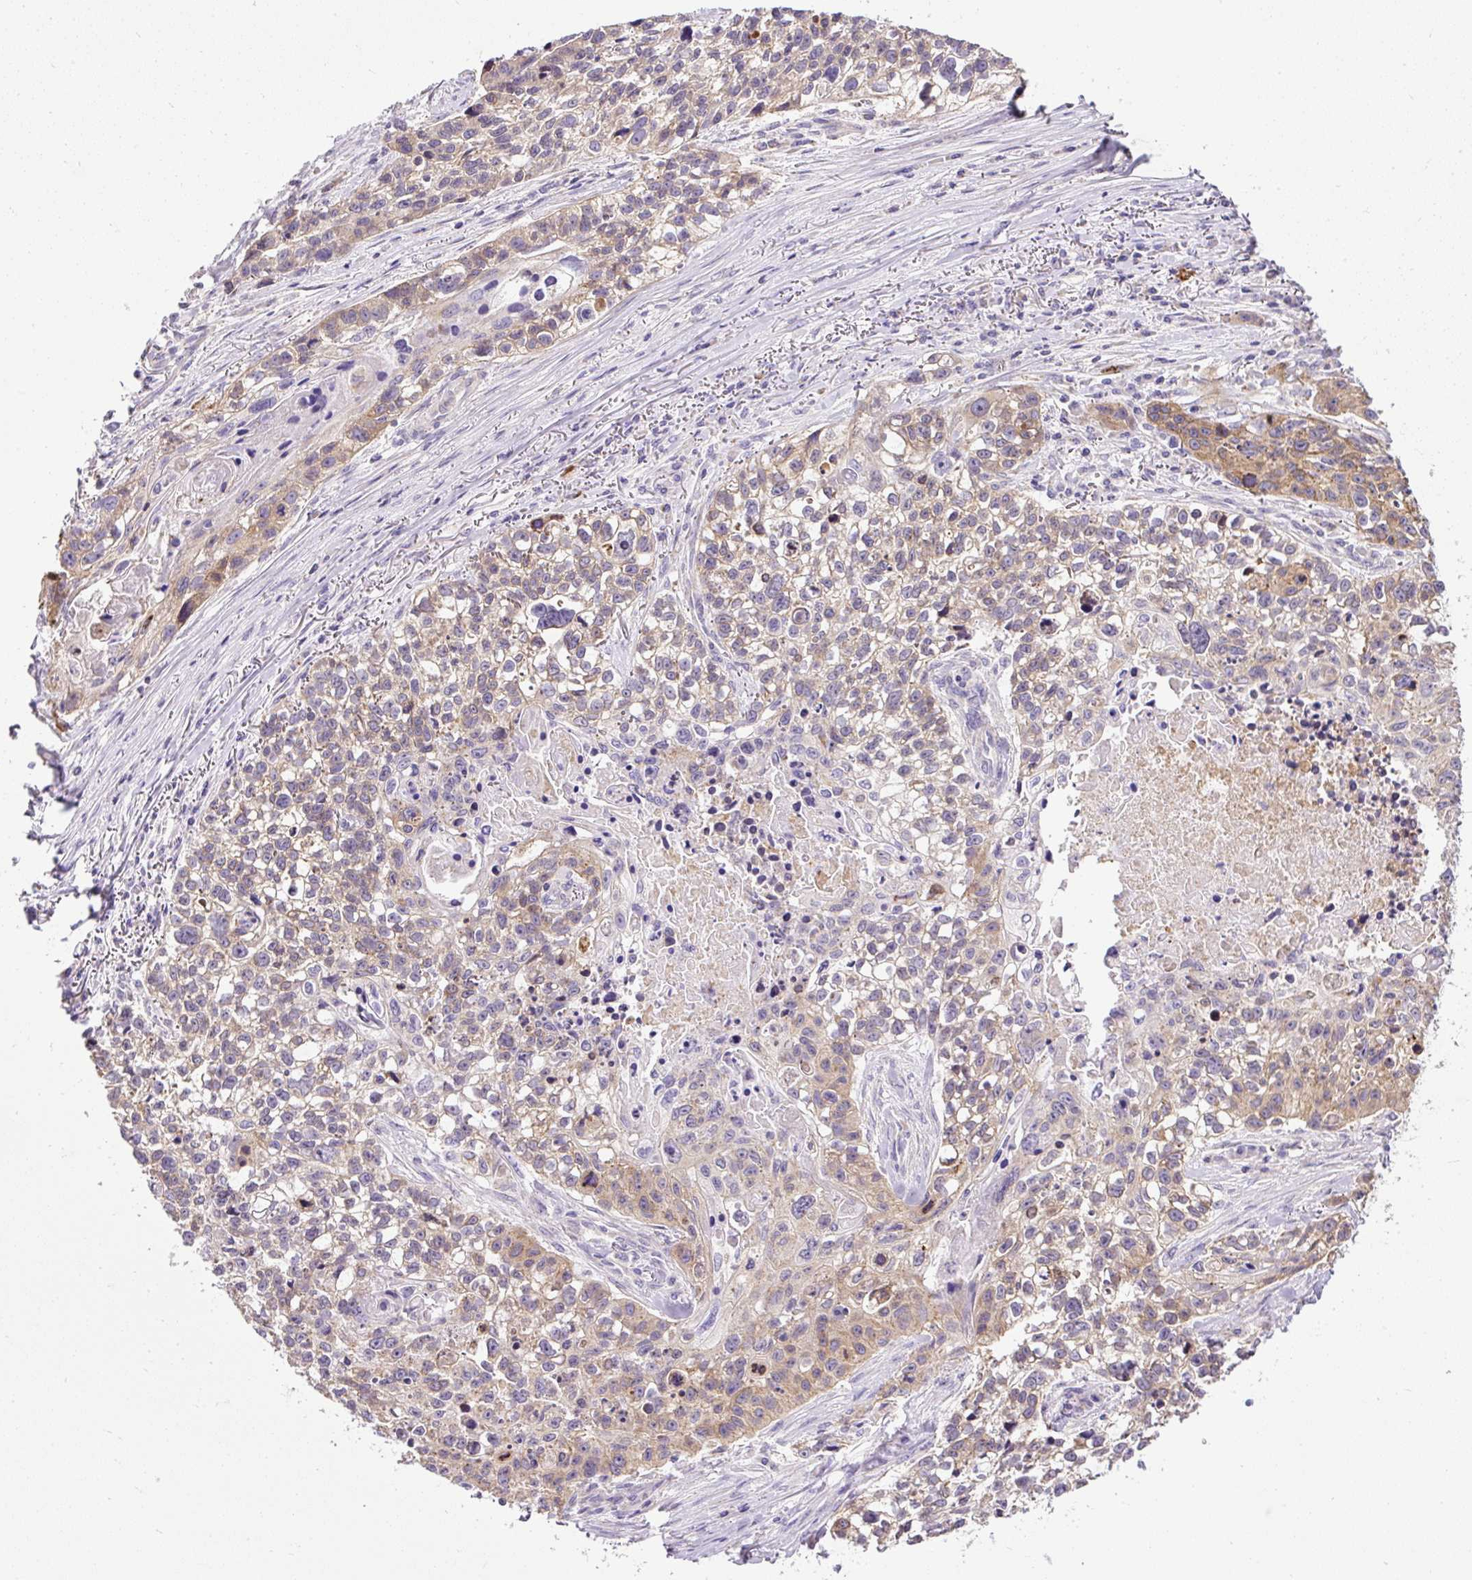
{"staining": {"intensity": "moderate", "quantity": "25%-75%", "location": "cytoplasmic/membranous"}, "tissue": "lung cancer", "cell_type": "Tumor cells", "image_type": "cancer", "snomed": [{"axis": "morphology", "description": "Squamous cell carcinoma, NOS"}, {"axis": "topography", "description": "Lung"}], "caption": "The histopathology image exhibits a brown stain indicating the presence of a protein in the cytoplasmic/membranous of tumor cells in lung cancer (squamous cell carcinoma).", "gene": "CFAP47", "patient": {"sex": "male", "age": 74}}